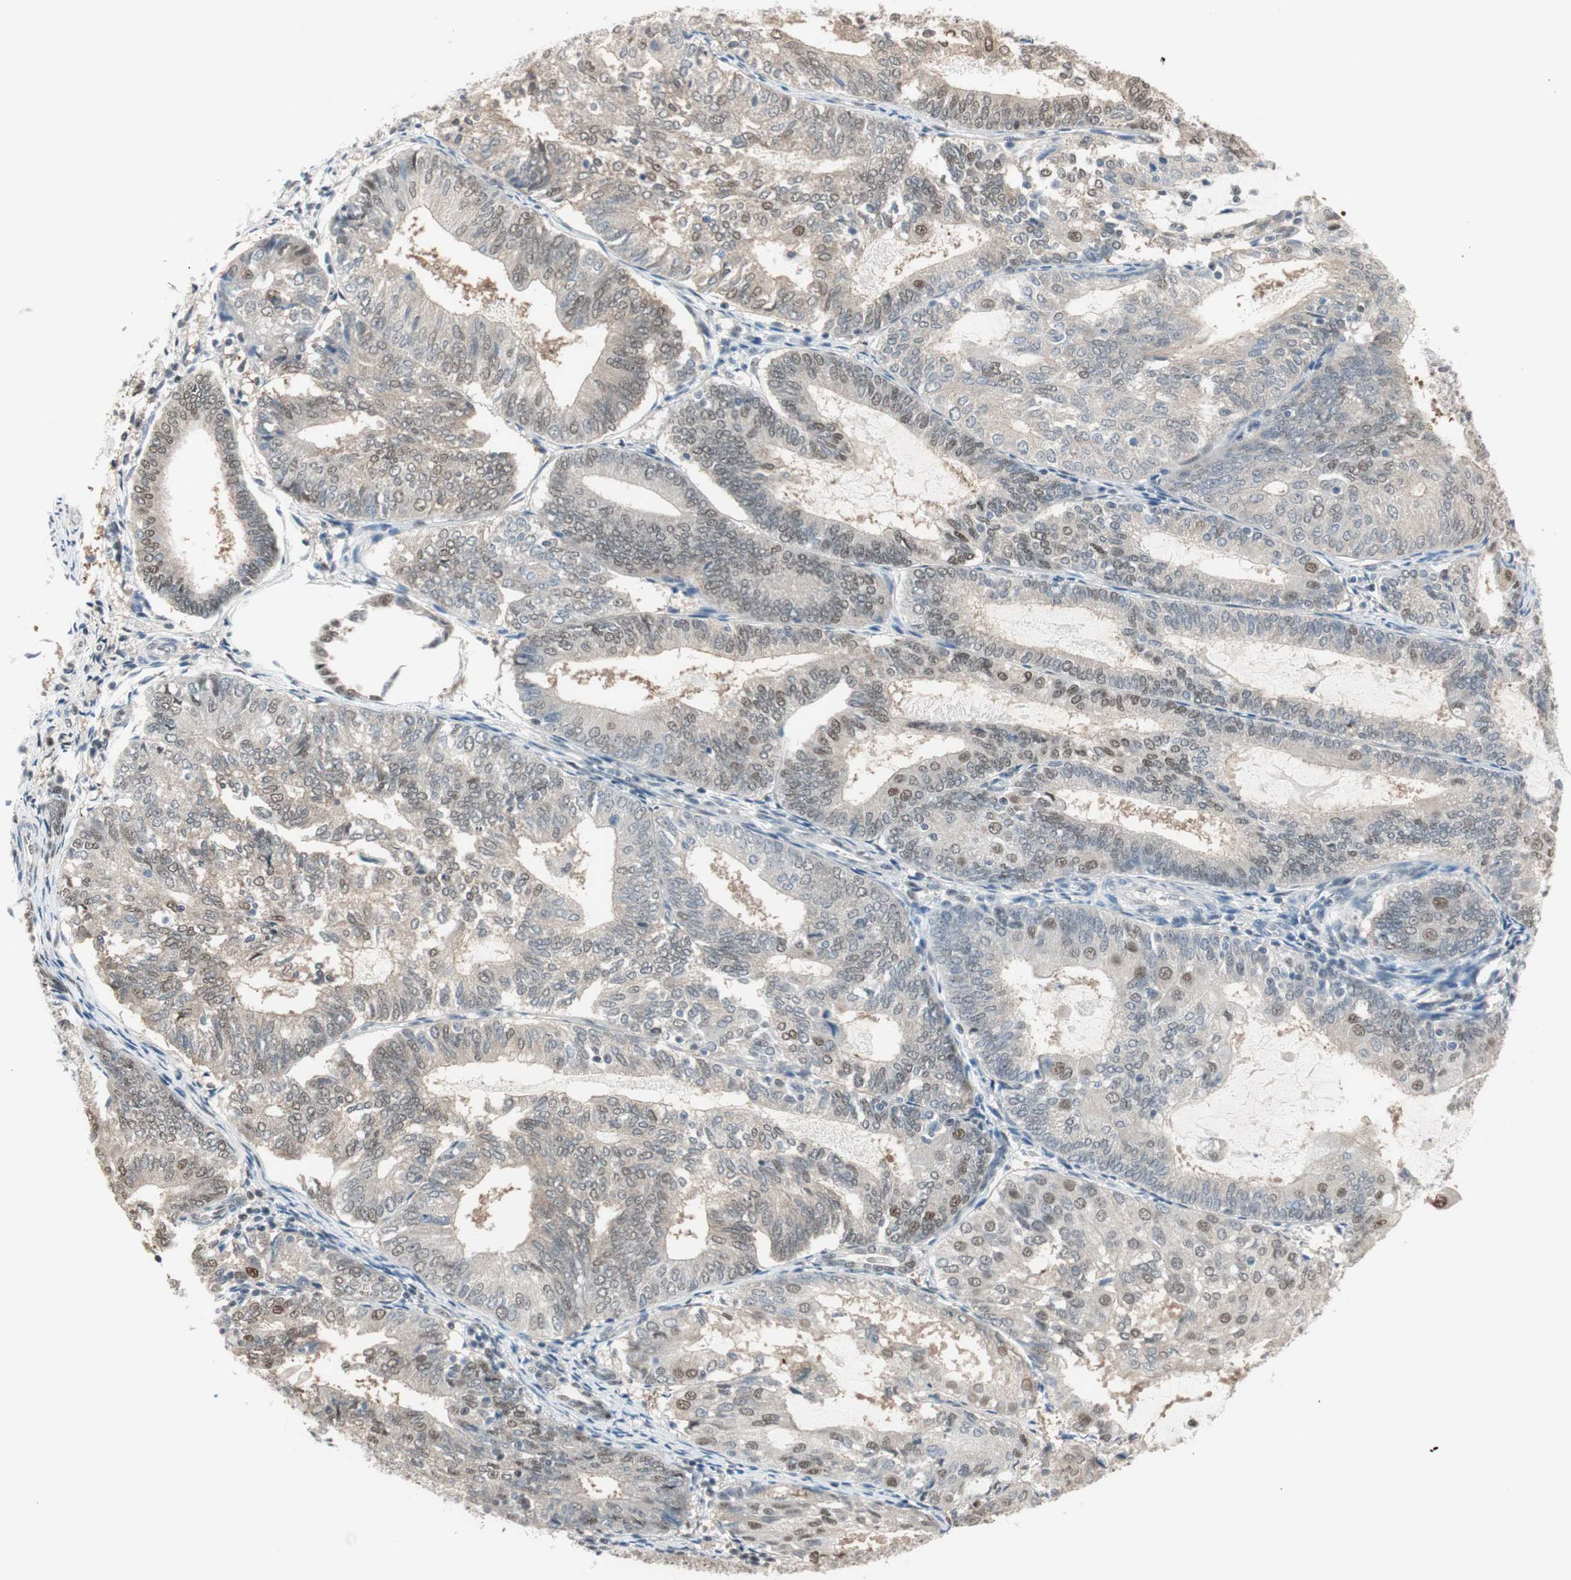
{"staining": {"intensity": "moderate", "quantity": "25%-75%", "location": "nuclear"}, "tissue": "endometrial cancer", "cell_type": "Tumor cells", "image_type": "cancer", "snomed": [{"axis": "morphology", "description": "Adenocarcinoma, NOS"}, {"axis": "topography", "description": "Endometrium"}], "caption": "Human endometrial cancer stained with a protein marker exhibits moderate staining in tumor cells.", "gene": "LONP2", "patient": {"sex": "female", "age": 81}}